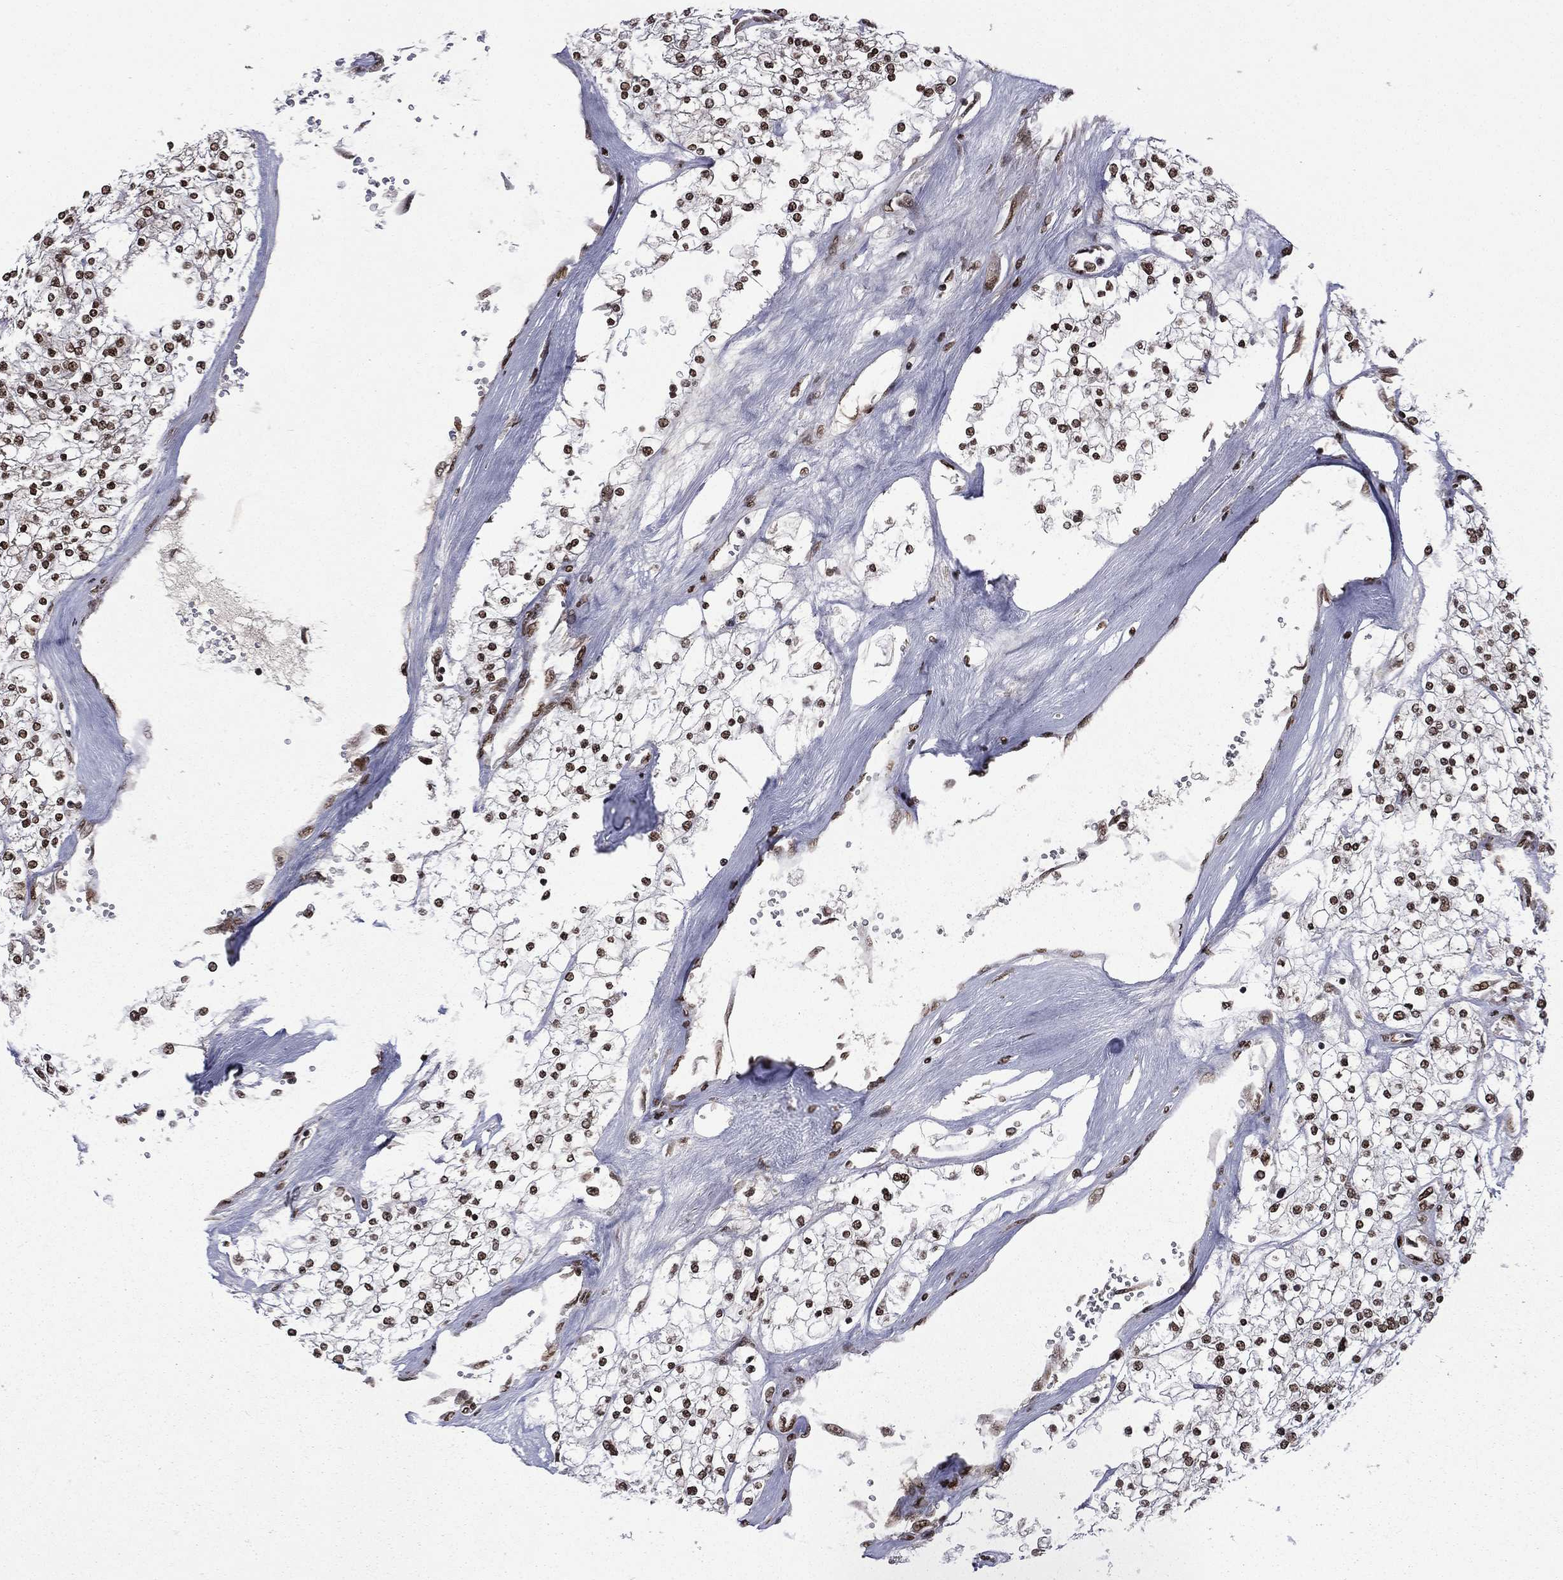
{"staining": {"intensity": "moderate", "quantity": "25%-75%", "location": "nuclear"}, "tissue": "renal cancer", "cell_type": "Tumor cells", "image_type": "cancer", "snomed": [{"axis": "morphology", "description": "Adenocarcinoma, NOS"}, {"axis": "topography", "description": "Kidney"}], "caption": "DAB immunohistochemical staining of renal cancer shows moderate nuclear protein expression in approximately 25%-75% of tumor cells.", "gene": "C5orf24", "patient": {"sex": "male", "age": 80}}